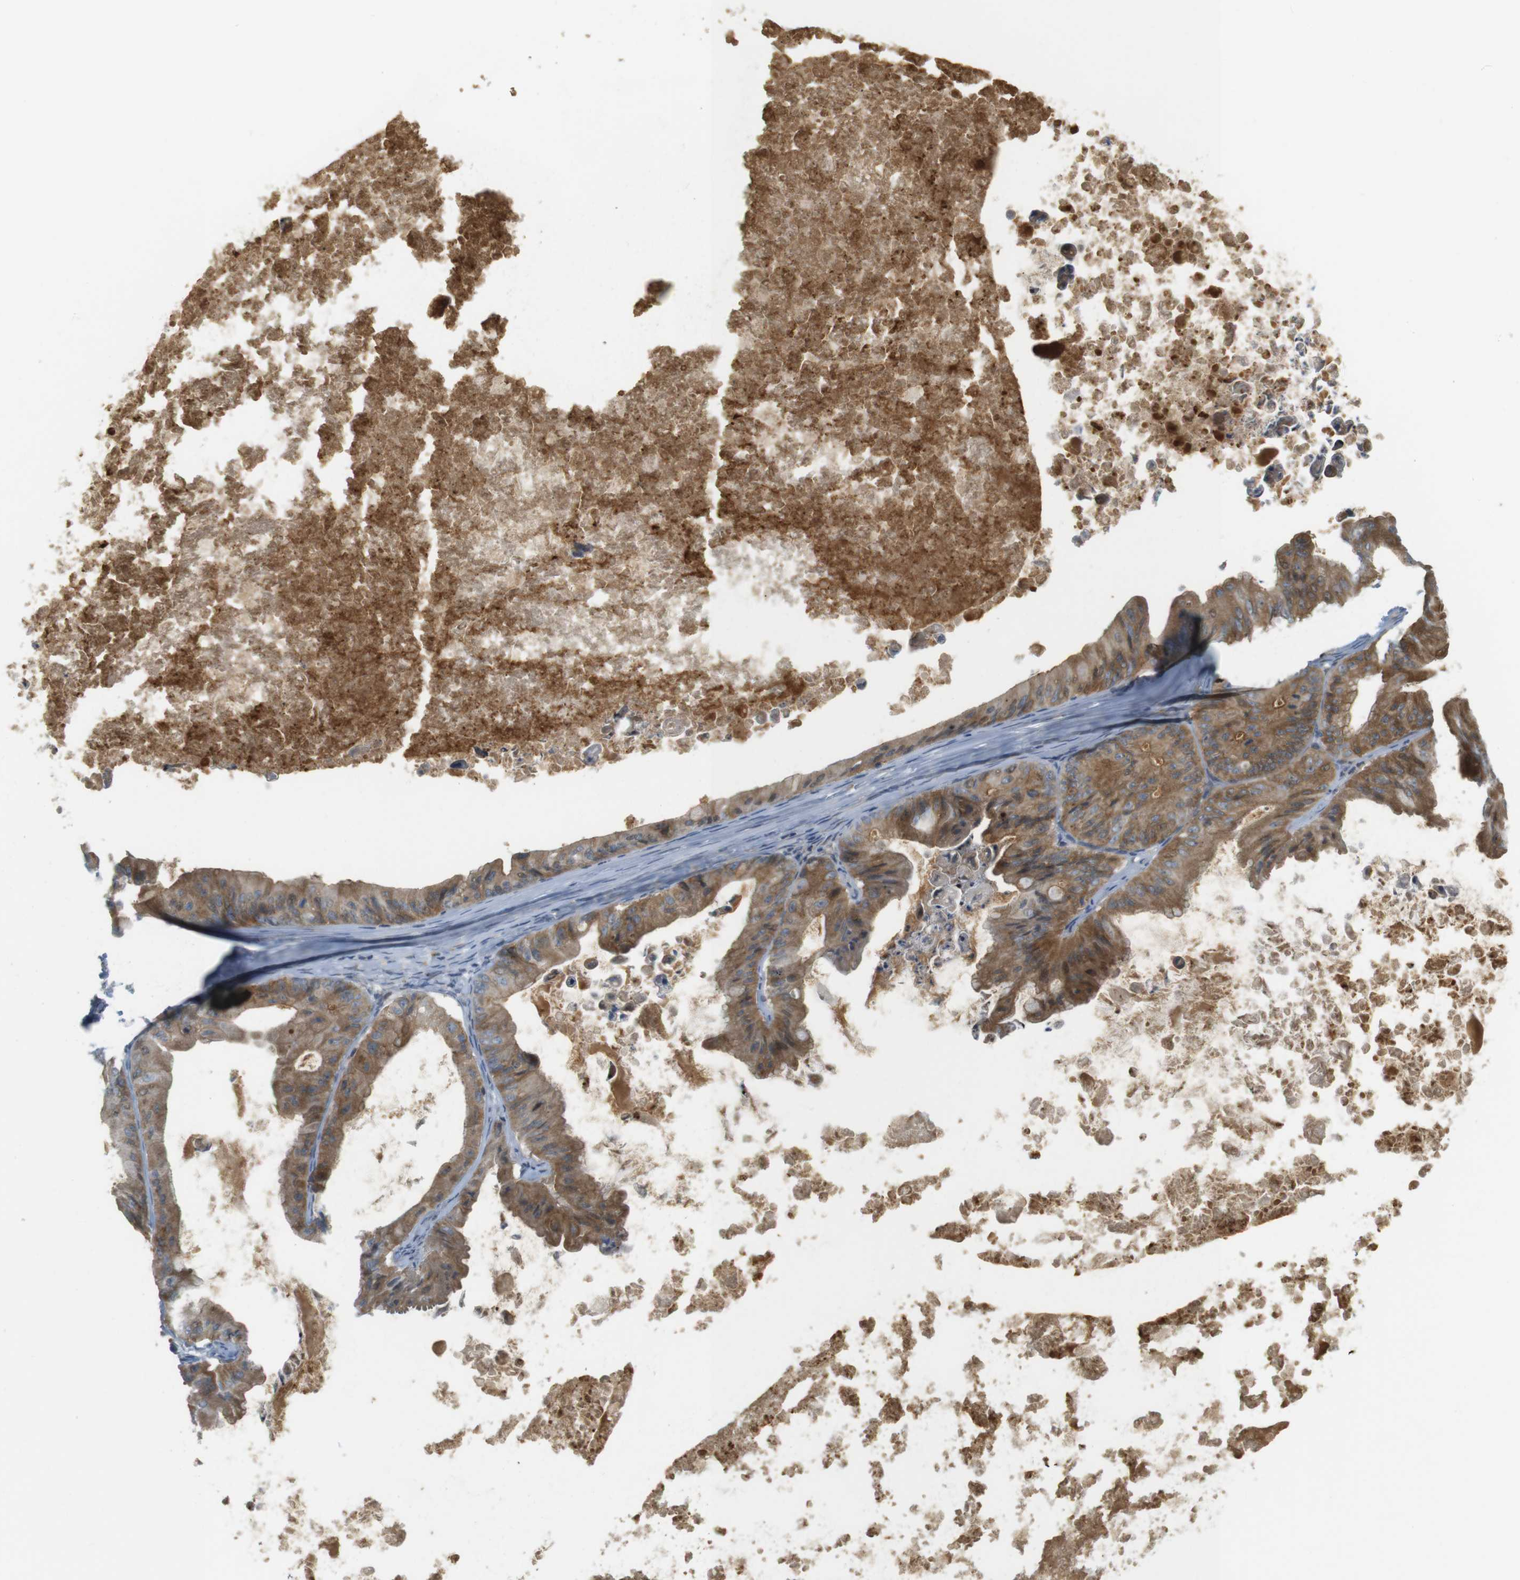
{"staining": {"intensity": "moderate", "quantity": ">75%", "location": "cytoplasmic/membranous"}, "tissue": "ovarian cancer", "cell_type": "Tumor cells", "image_type": "cancer", "snomed": [{"axis": "morphology", "description": "Cystadenocarcinoma, mucinous, NOS"}, {"axis": "topography", "description": "Ovary"}], "caption": "IHC (DAB (3,3'-diaminobenzidine)) staining of ovarian cancer (mucinous cystadenocarcinoma) displays moderate cytoplasmic/membranous protein positivity in about >75% of tumor cells.", "gene": "CLRN3", "patient": {"sex": "female", "age": 37}}